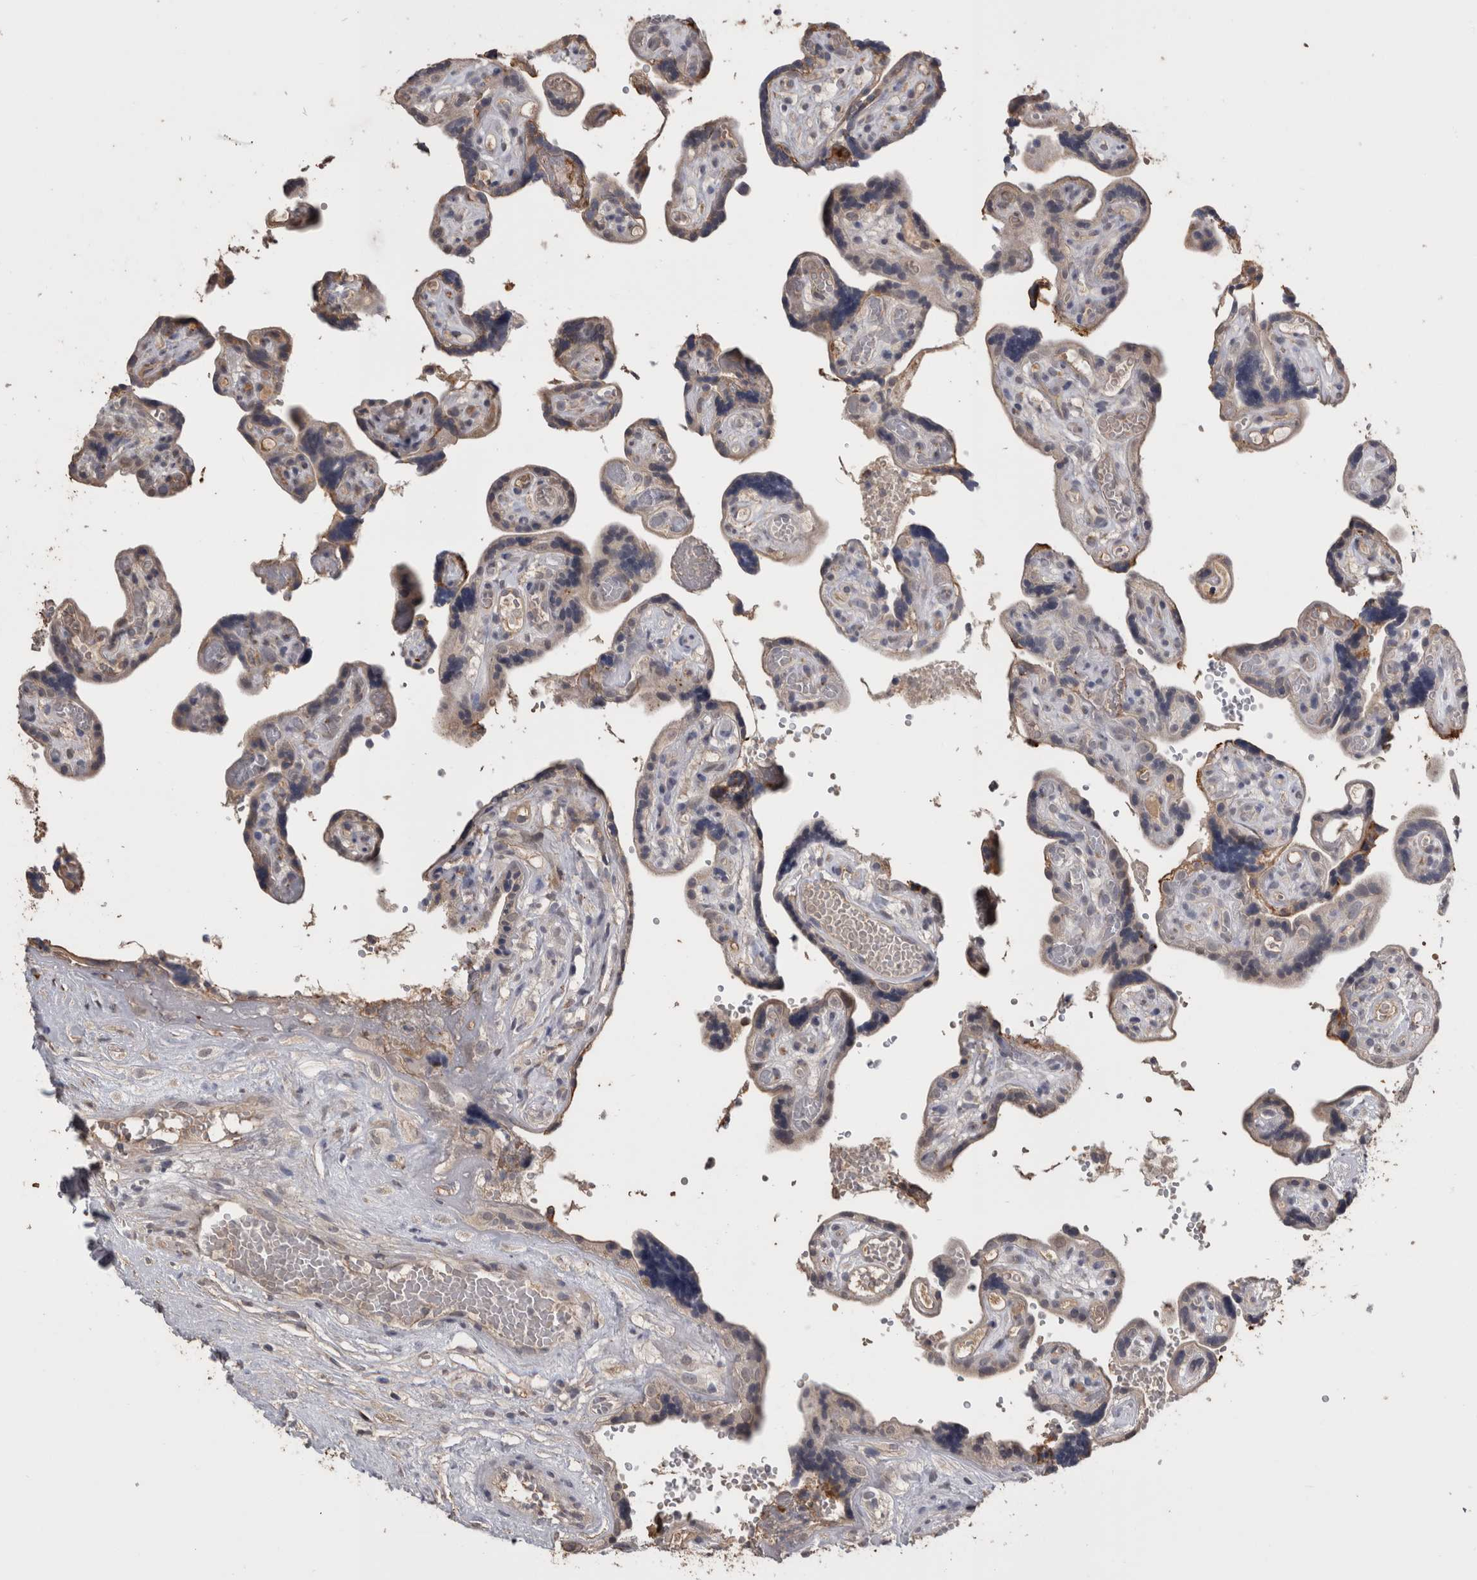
{"staining": {"intensity": "weak", "quantity": ">75%", "location": "cytoplasmic/membranous"}, "tissue": "placenta", "cell_type": "Decidual cells", "image_type": "normal", "snomed": [{"axis": "morphology", "description": "Normal tissue, NOS"}, {"axis": "topography", "description": "Placenta"}], "caption": "Weak cytoplasmic/membranous positivity for a protein is present in approximately >75% of decidual cells of benign placenta using IHC.", "gene": "ANXA13", "patient": {"sex": "female", "age": 30}}